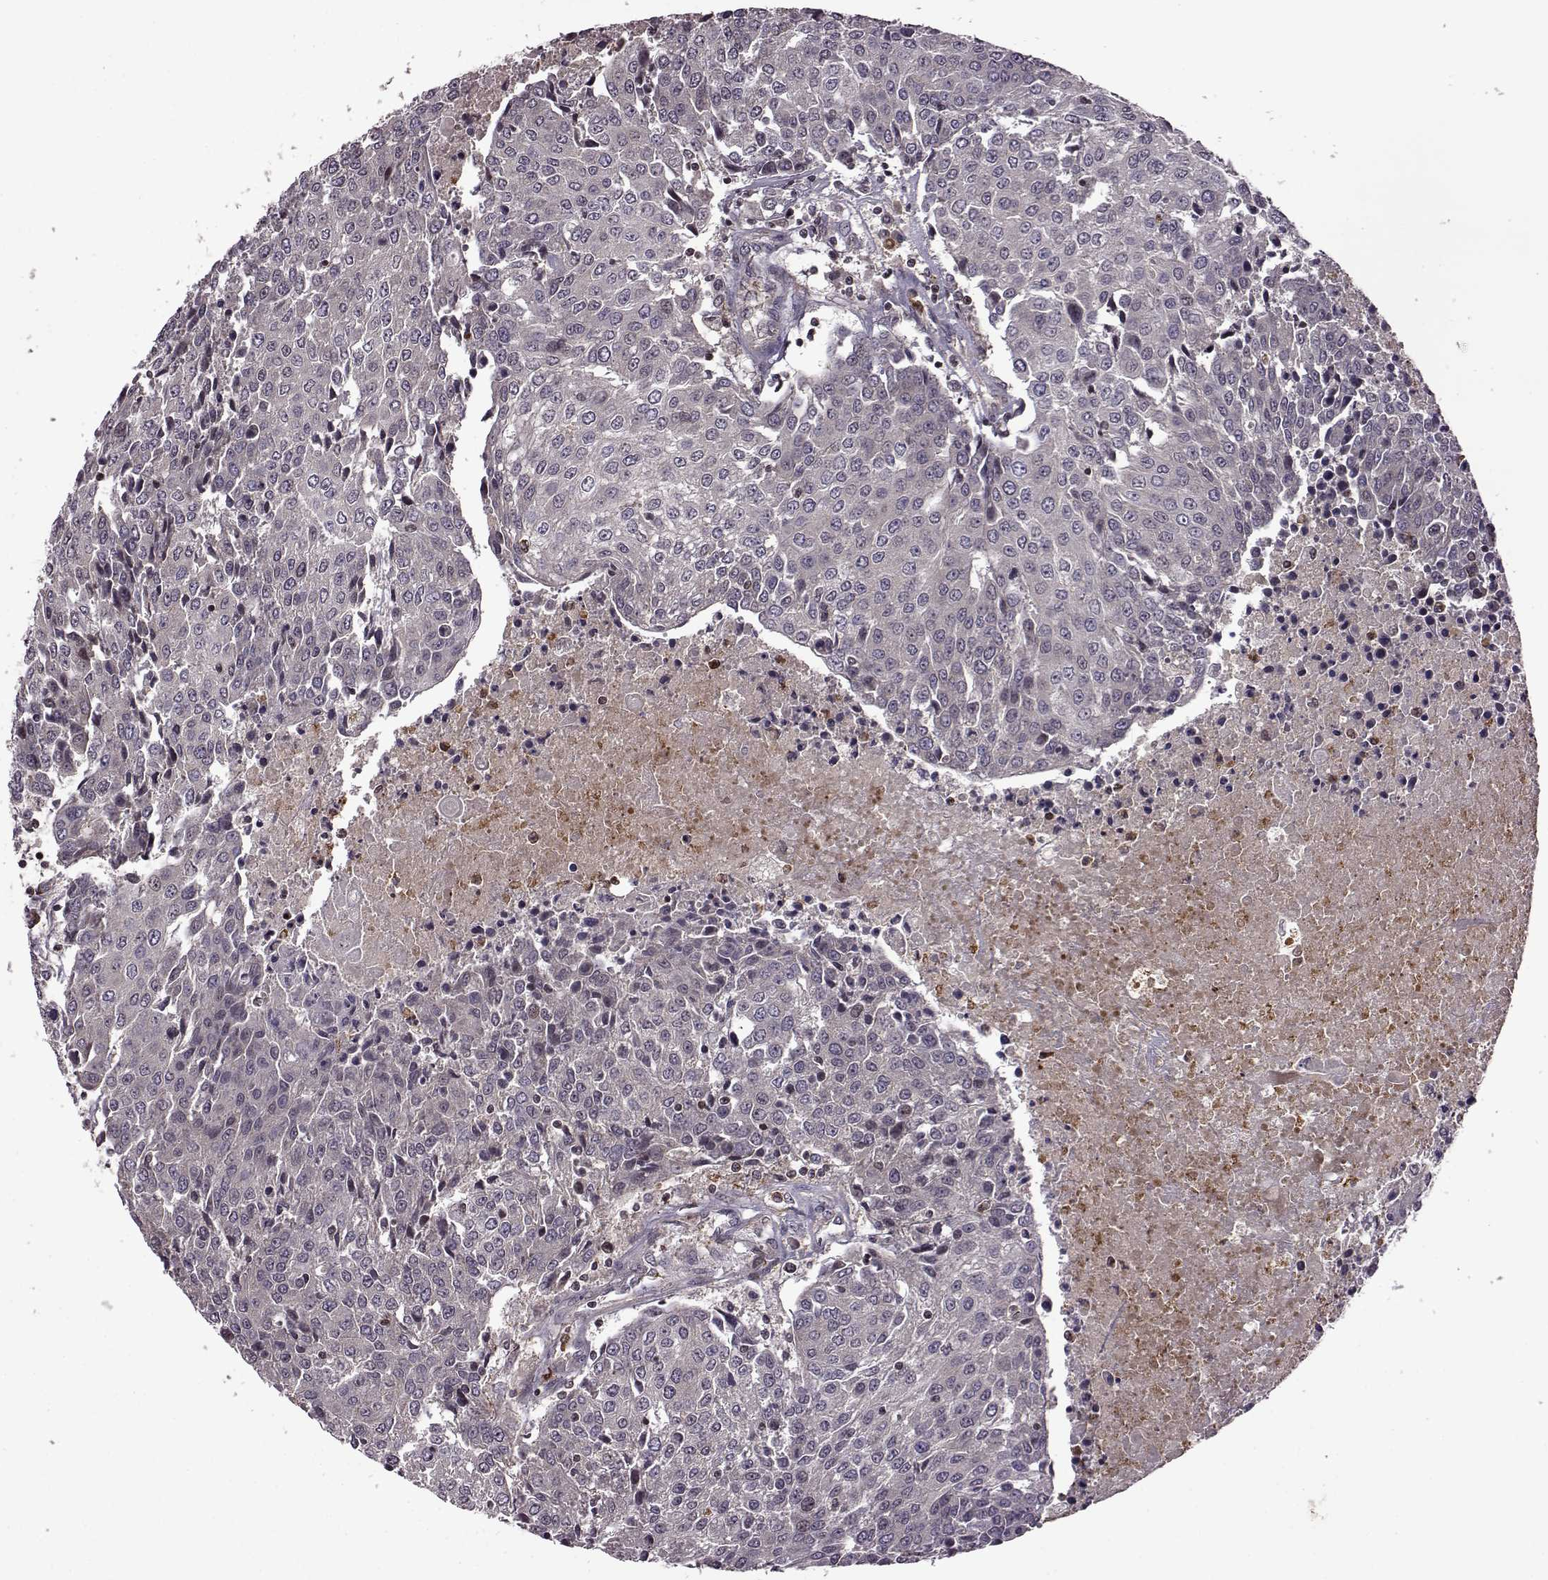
{"staining": {"intensity": "negative", "quantity": "none", "location": "none"}, "tissue": "urothelial cancer", "cell_type": "Tumor cells", "image_type": "cancer", "snomed": [{"axis": "morphology", "description": "Urothelial carcinoma, High grade"}, {"axis": "topography", "description": "Urinary bladder"}], "caption": "High-grade urothelial carcinoma stained for a protein using immunohistochemistry reveals no staining tumor cells.", "gene": "TRMU", "patient": {"sex": "female", "age": 85}}